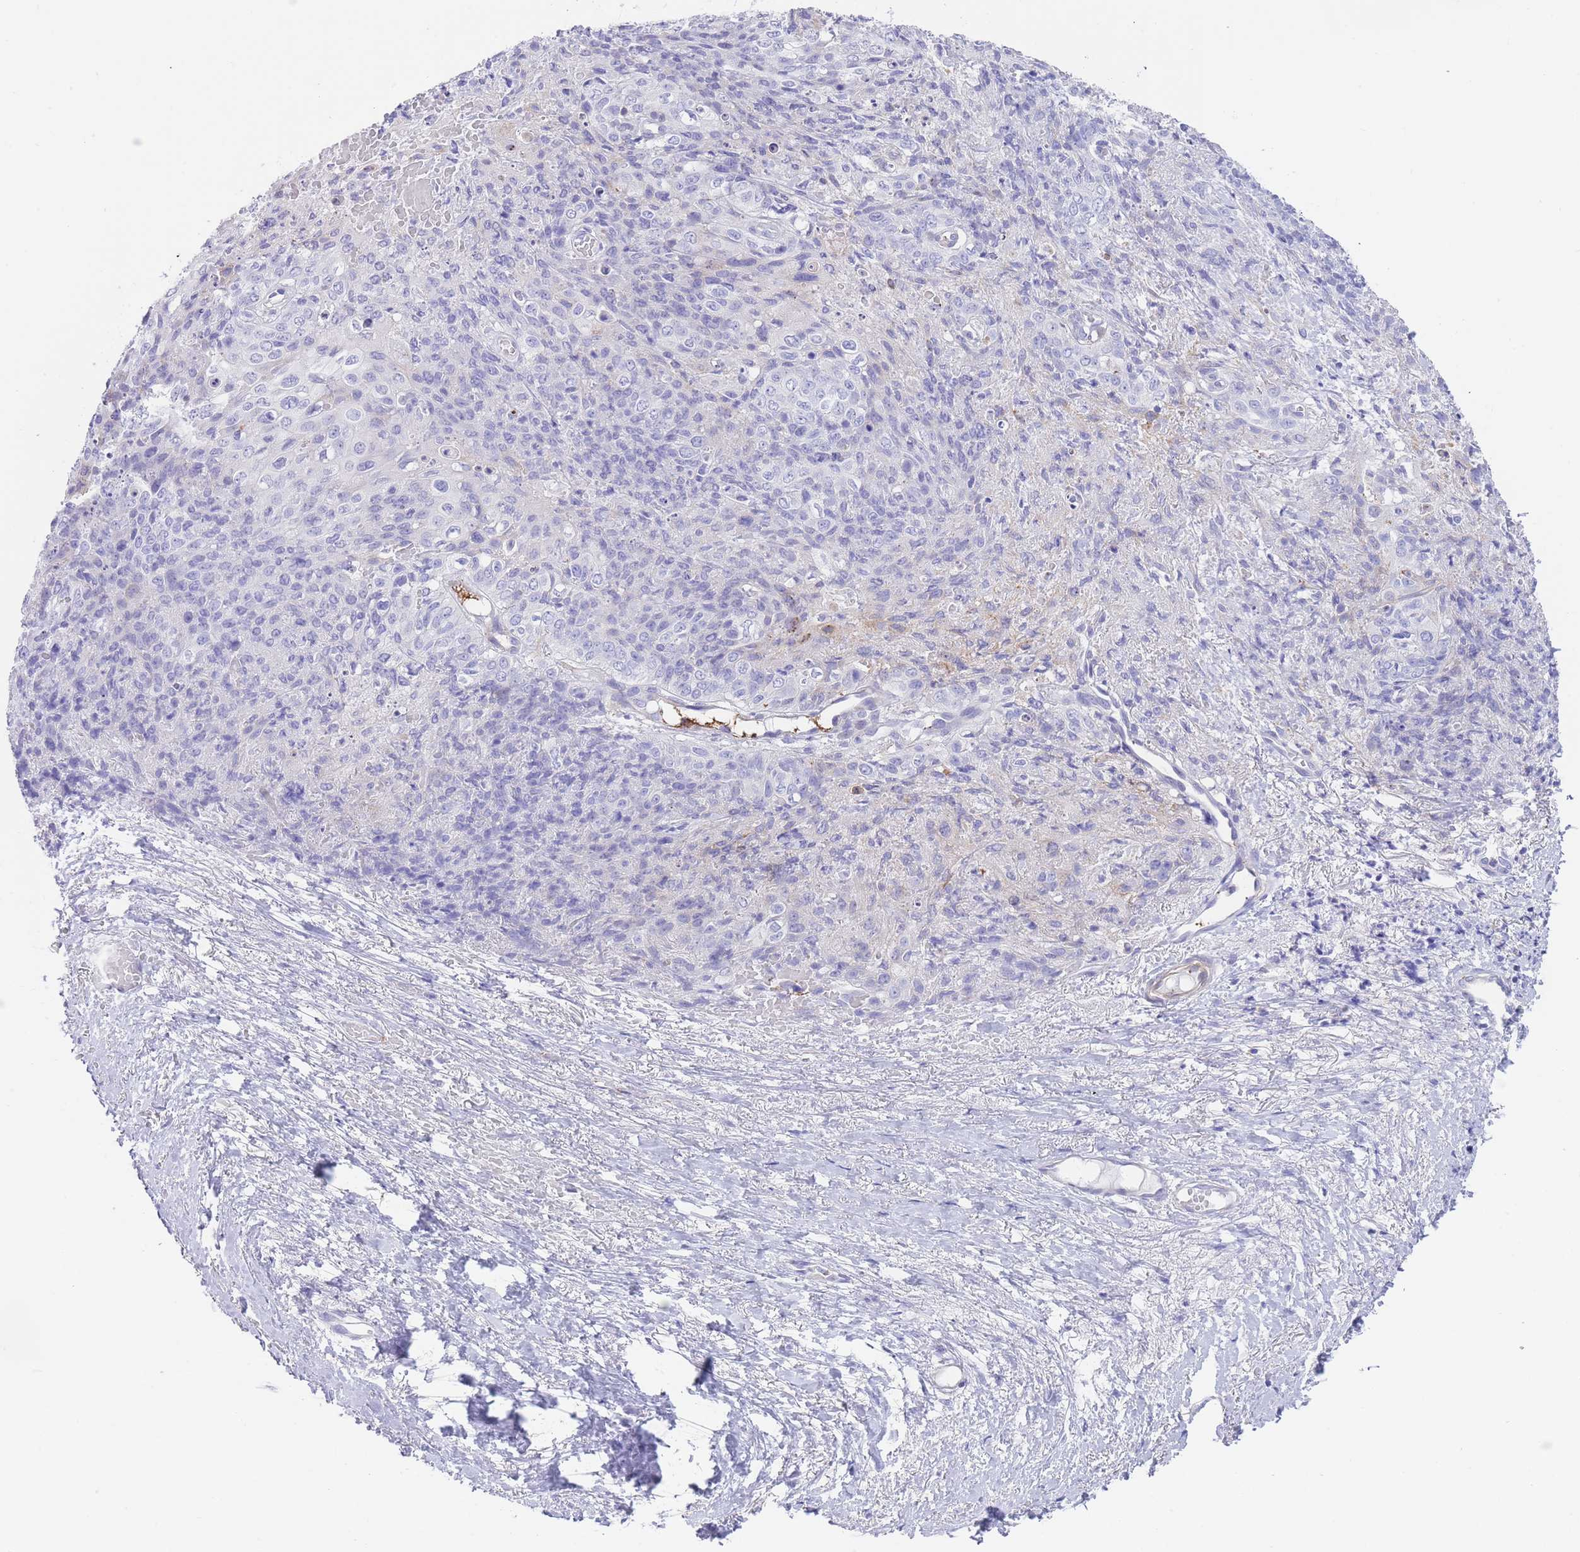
{"staining": {"intensity": "negative", "quantity": "none", "location": "none"}, "tissue": "skin cancer", "cell_type": "Tumor cells", "image_type": "cancer", "snomed": [{"axis": "morphology", "description": "Squamous cell carcinoma, NOS"}, {"axis": "topography", "description": "Skin"}, {"axis": "topography", "description": "Vulva"}], "caption": "Tumor cells are negative for brown protein staining in skin cancer.", "gene": "LDB3", "patient": {"sex": "female", "age": 85}}